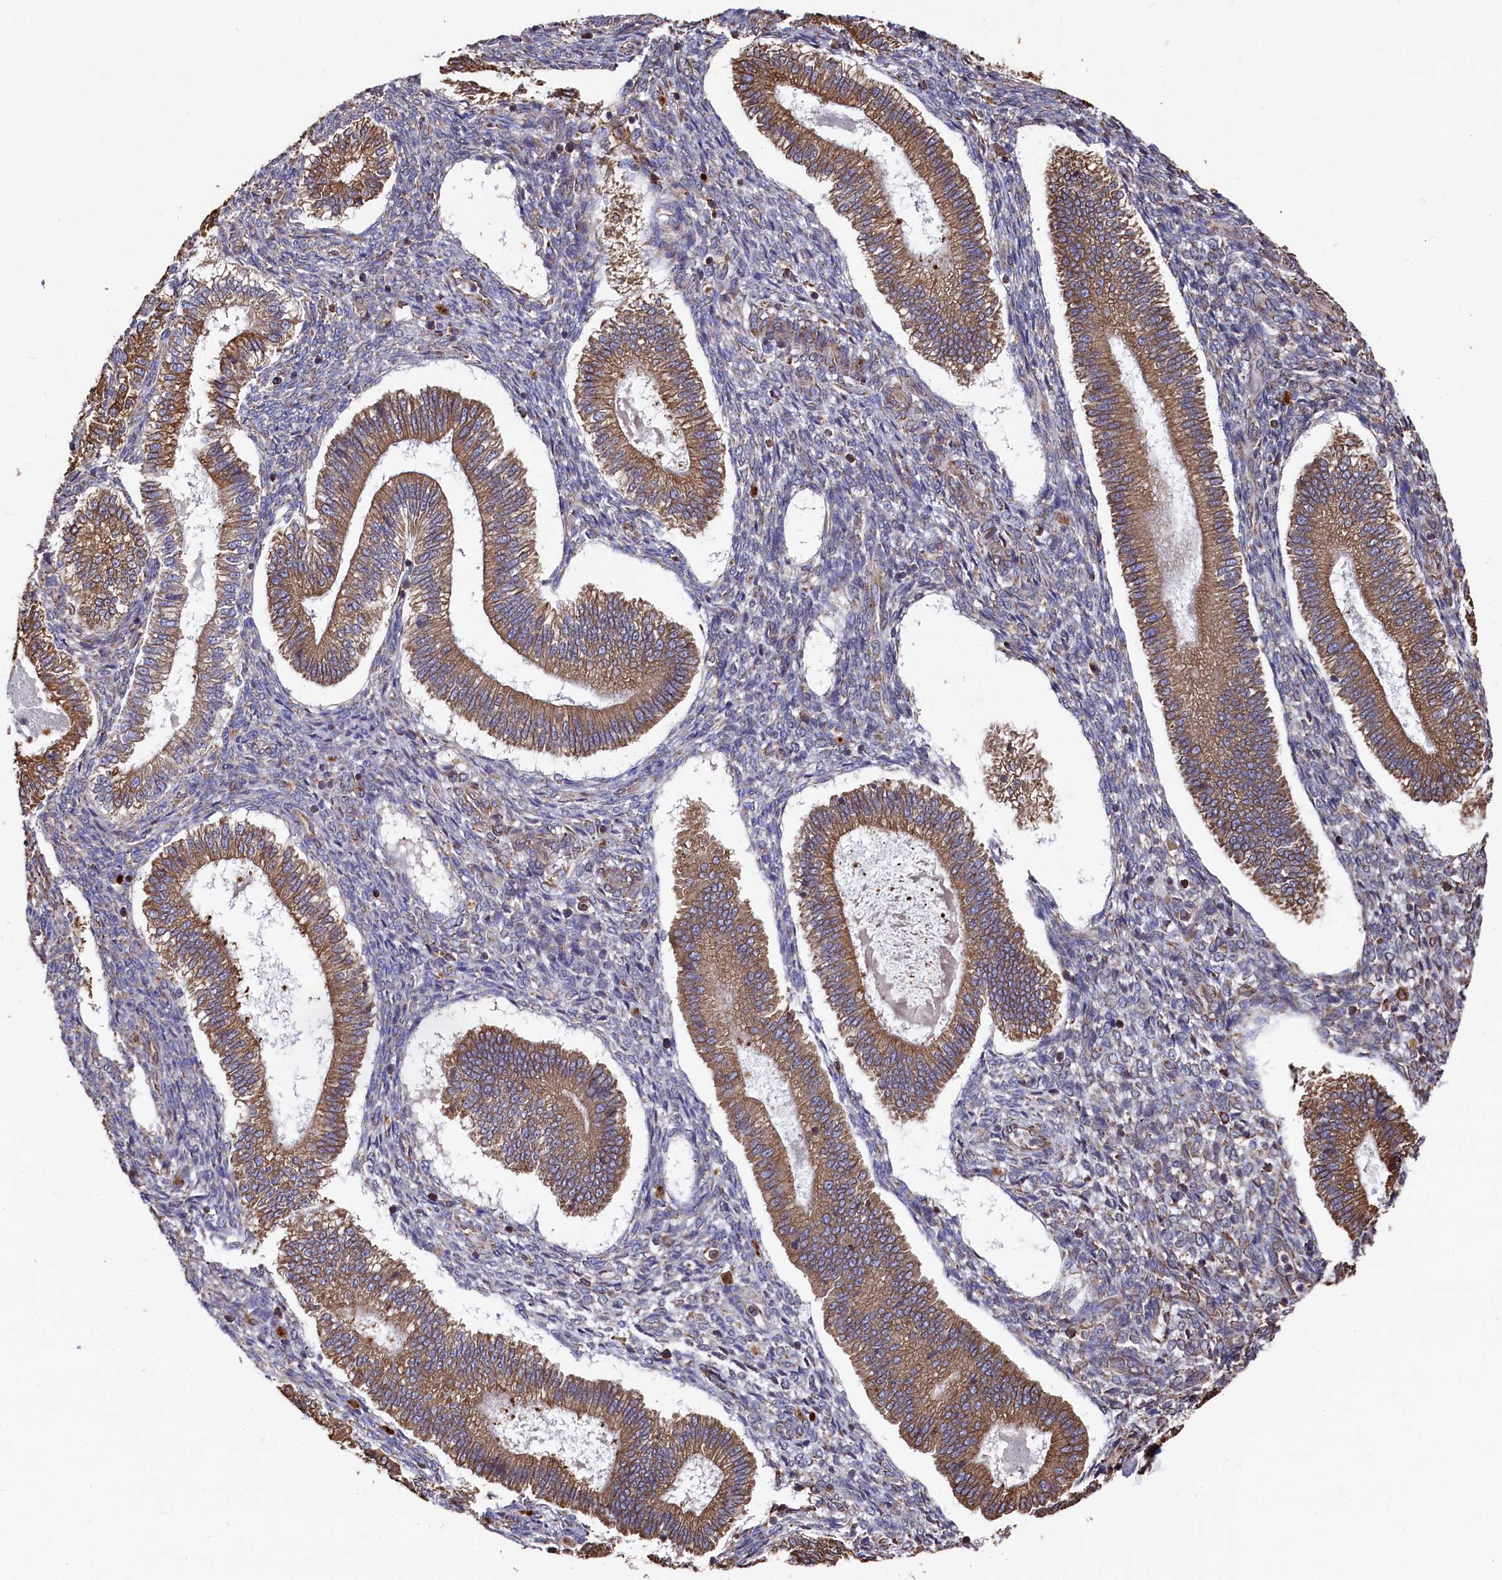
{"staining": {"intensity": "moderate", "quantity": "25%-75%", "location": "cytoplasmic/membranous"}, "tissue": "endometrium", "cell_type": "Cells in endometrial stroma", "image_type": "normal", "snomed": [{"axis": "morphology", "description": "Normal tissue, NOS"}, {"axis": "topography", "description": "Endometrium"}], "caption": "Protein staining shows moderate cytoplasmic/membranous staining in approximately 25%-75% of cells in endometrial stroma in normal endometrium. The staining was performed using DAB (3,3'-diaminobenzidine), with brown indicating positive protein expression. Nuclei are stained blue with hematoxylin.", "gene": "NEURL1B", "patient": {"sex": "female", "age": 25}}